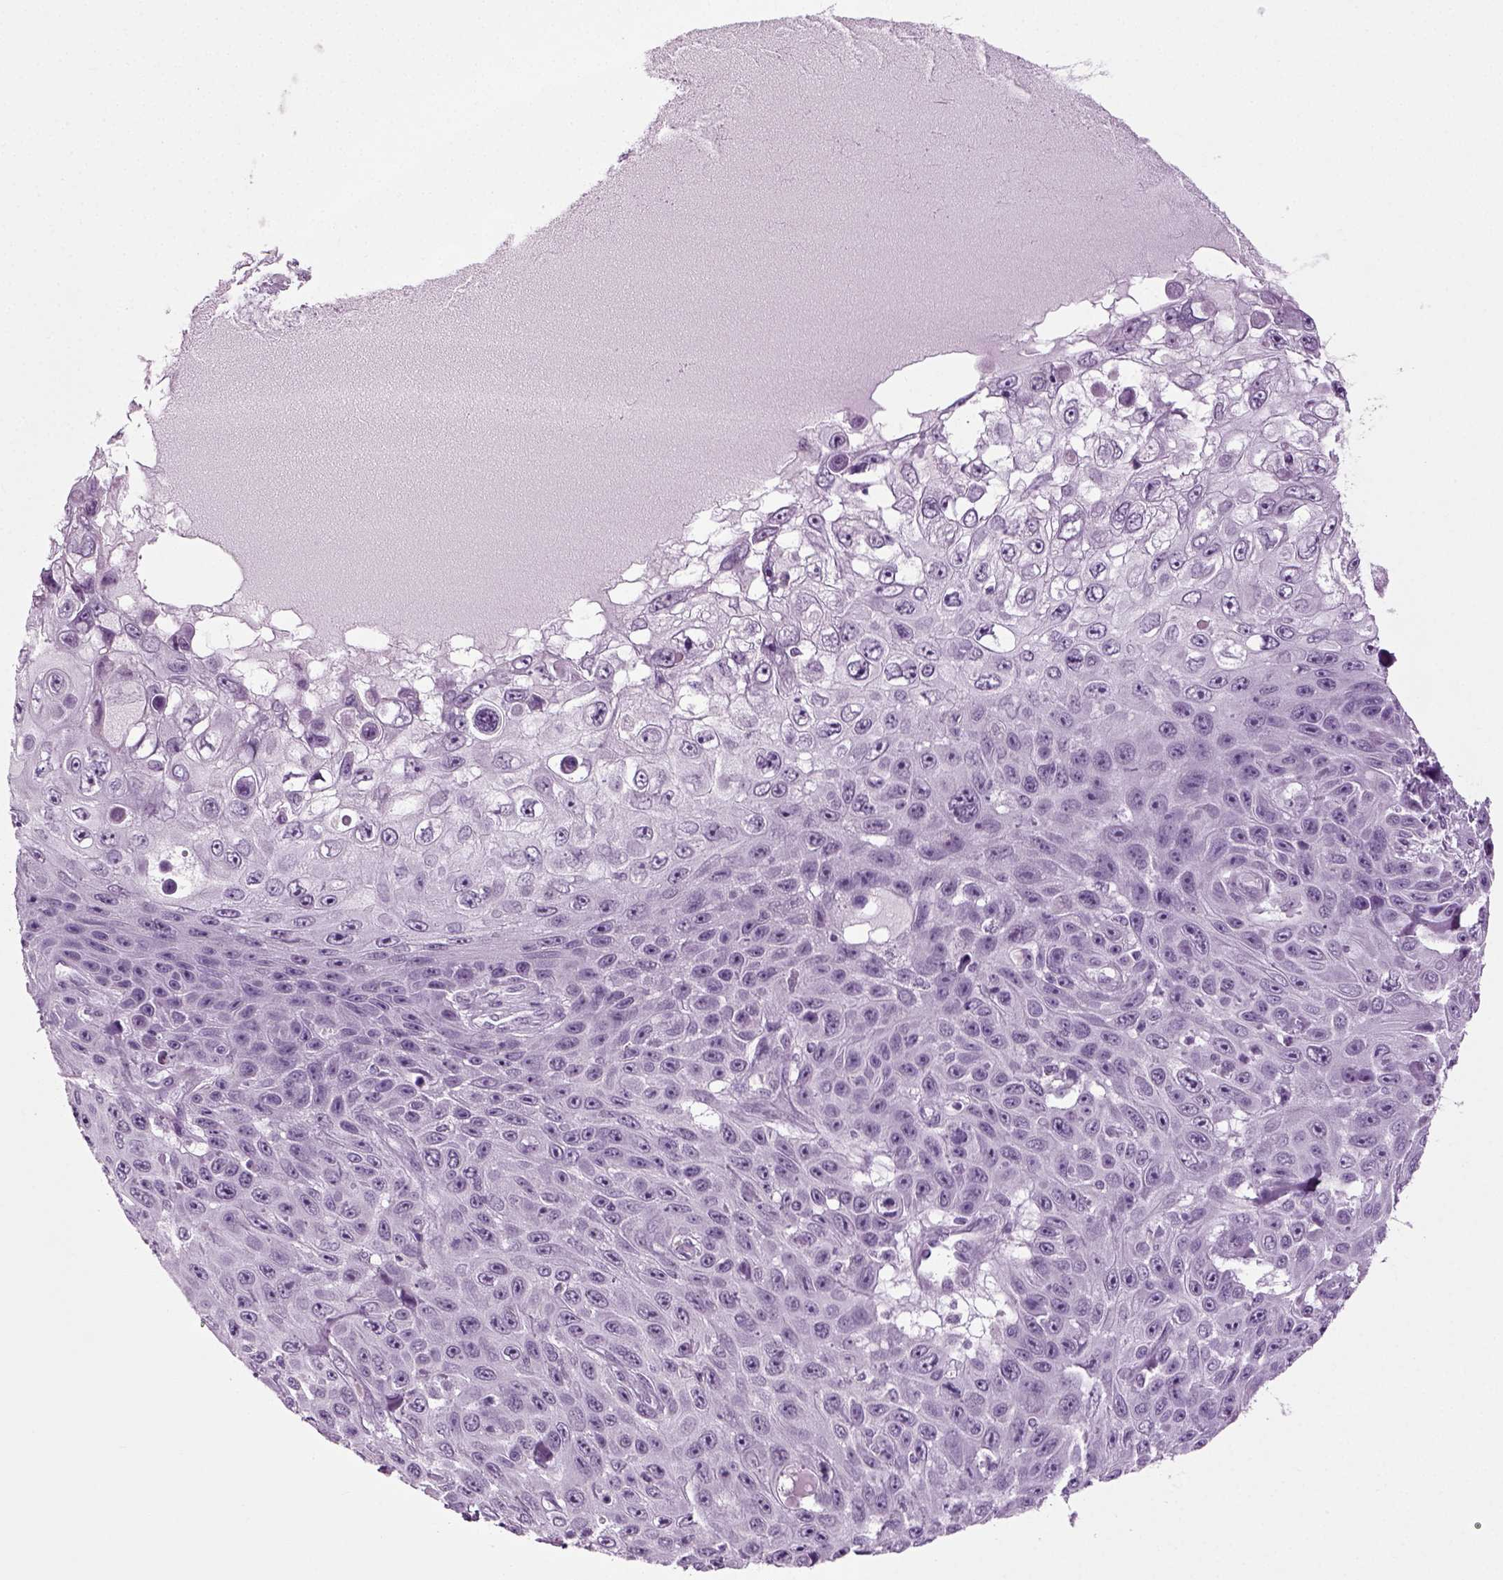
{"staining": {"intensity": "negative", "quantity": "none", "location": "none"}, "tissue": "skin cancer", "cell_type": "Tumor cells", "image_type": "cancer", "snomed": [{"axis": "morphology", "description": "Squamous cell carcinoma, NOS"}, {"axis": "topography", "description": "Skin"}], "caption": "Skin cancer (squamous cell carcinoma) was stained to show a protein in brown. There is no significant staining in tumor cells. Nuclei are stained in blue.", "gene": "ZC2HC1C", "patient": {"sex": "male", "age": 82}}